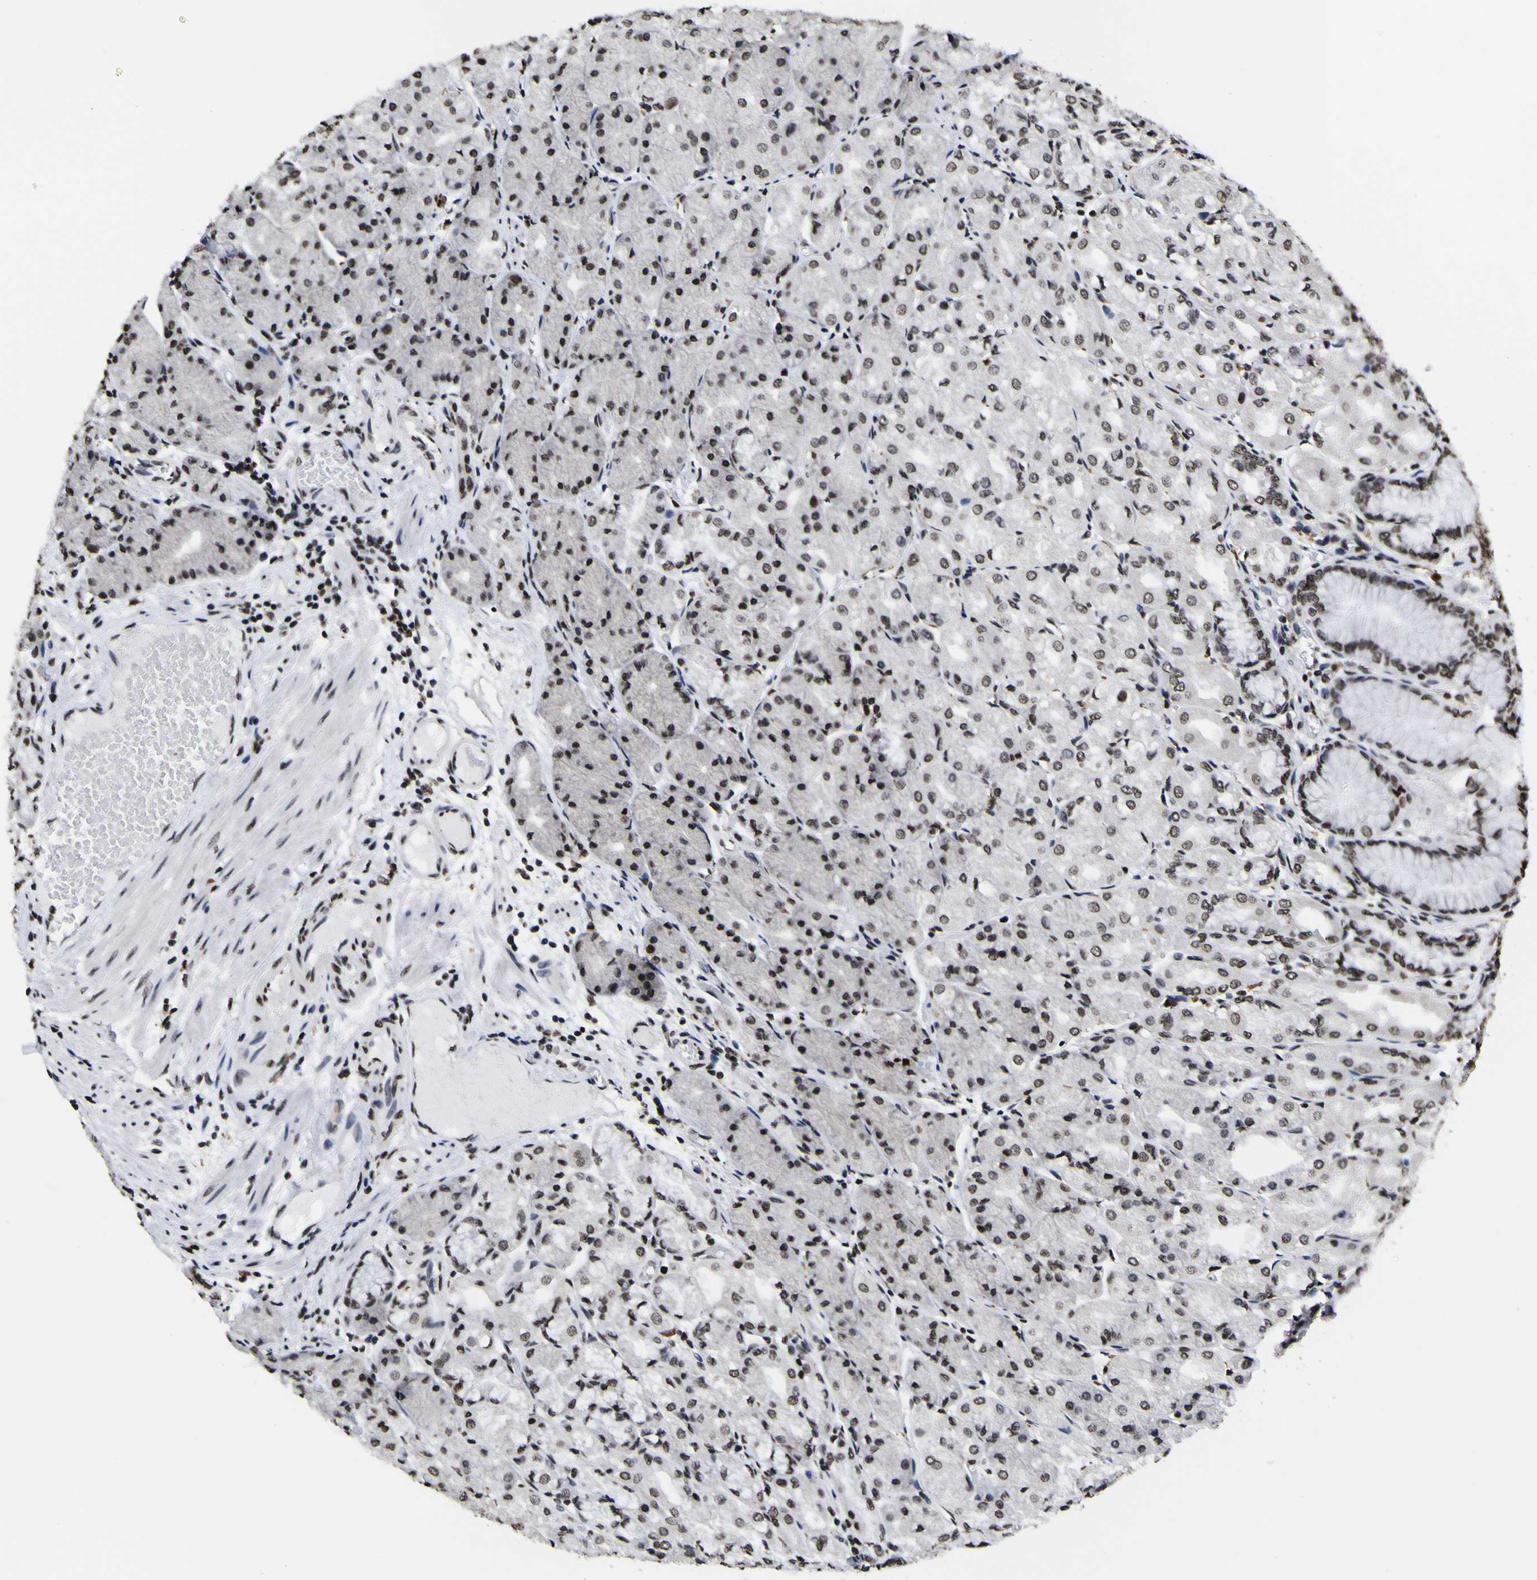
{"staining": {"intensity": "moderate", "quantity": ">75%", "location": "nuclear"}, "tissue": "stomach", "cell_type": "Glandular cells", "image_type": "normal", "snomed": [{"axis": "morphology", "description": "Normal tissue, NOS"}, {"axis": "topography", "description": "Stomach, upper"}], "caption": "Glandular cells reveal medium levels of moderate nuclear staining in about >75% of cells in unremarkable human stomach.", "gene": "PIAS1", "patient": {"sex": "male", "age": 72}}